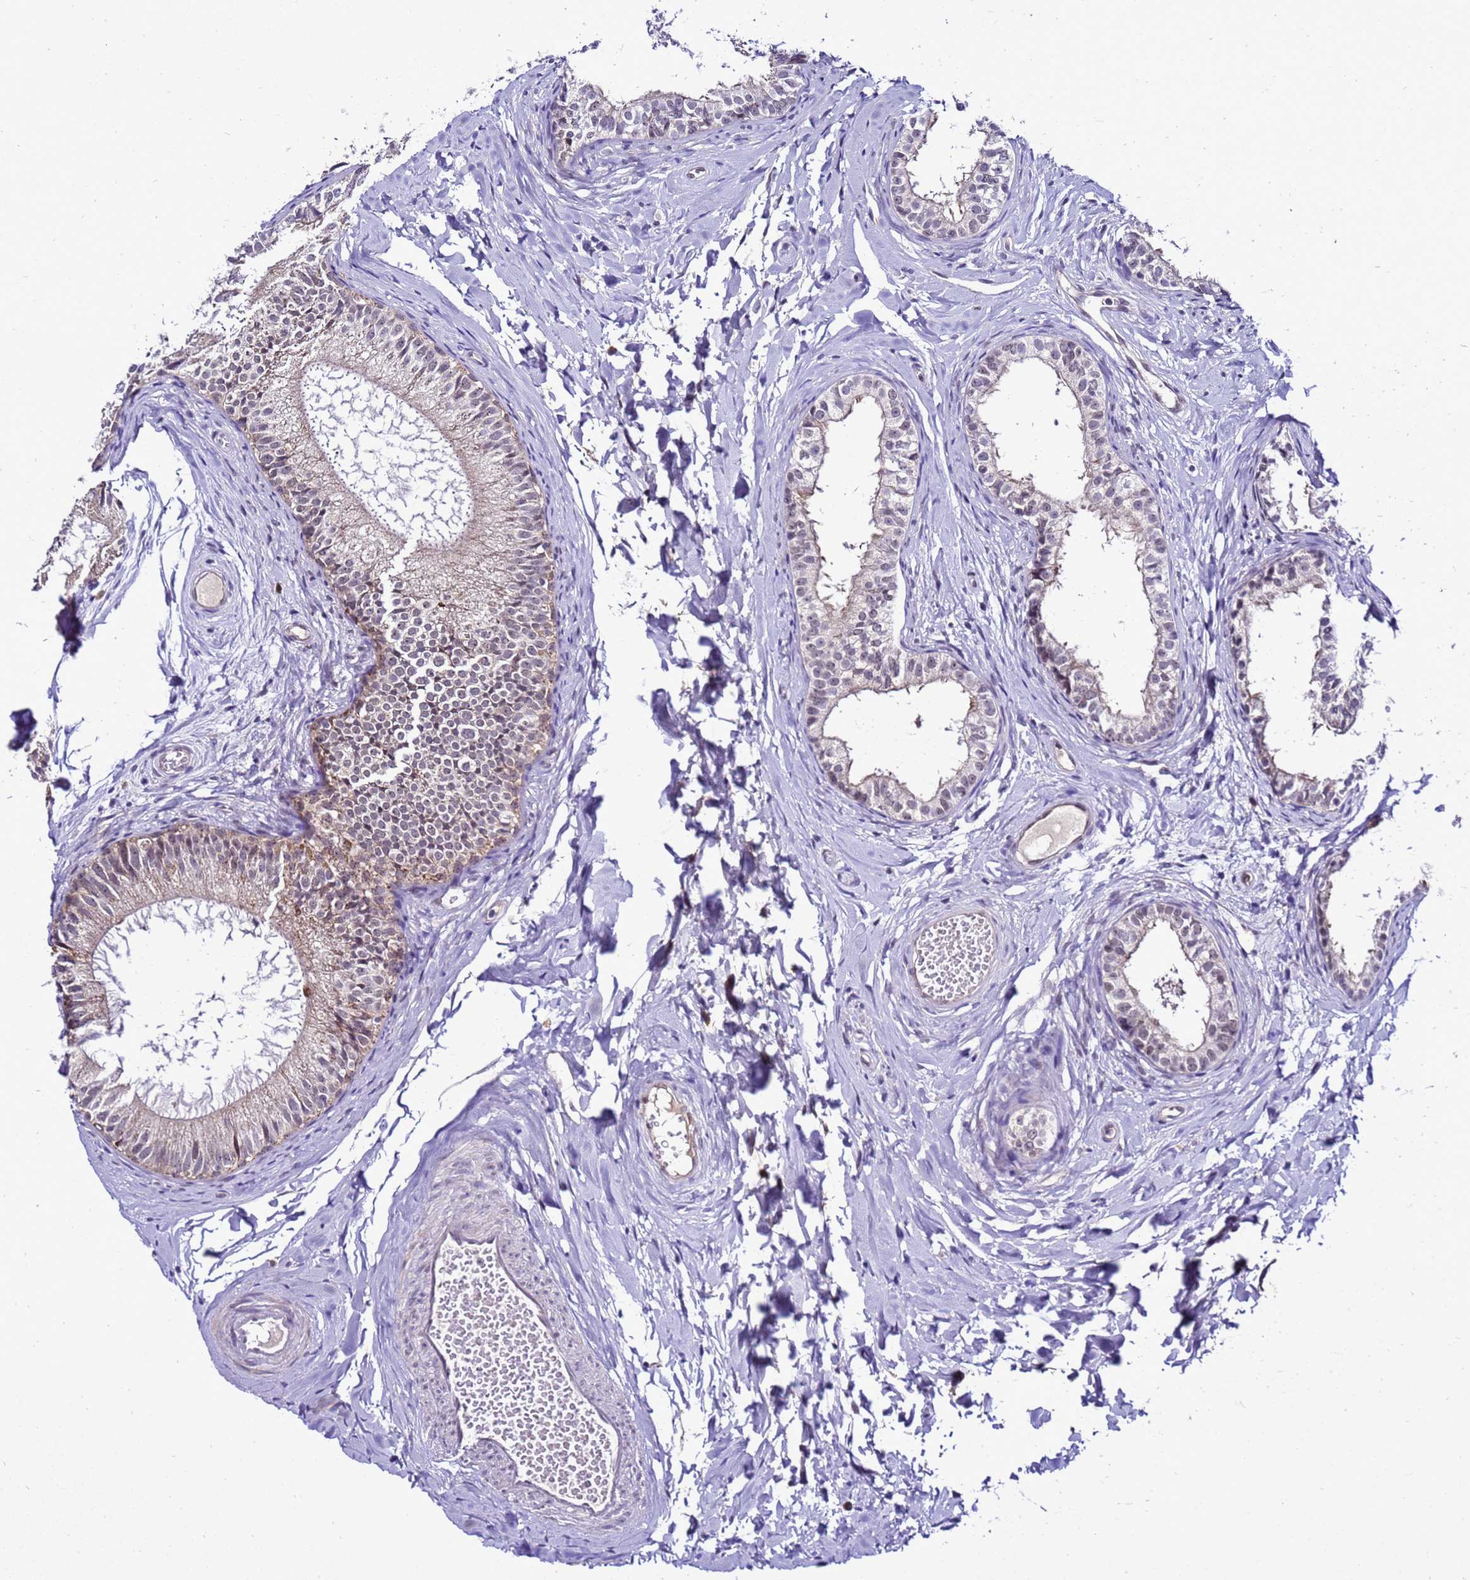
{"staining": {"intensity": "moderate", "quantity": "<25%", "location": "nuclear"}, "tissue": "epididymis", "cell_type": "Glandular cells", "image_type": "normal", "snomed": [{"axis": "morphology", "description": "Normal tissue, NOS"}, {"axis": "topography", "description": "Epididymis"}], "caption": "Unremarkable epididymis reveals moderate nuclear expression in approximately <25% of glandular cells, visualized by immunohistochemistry. (IHC, brightfield microscopy, high magnification).", "gene": "C19orf47", "patient": {"sex": "male", "age": 34}}